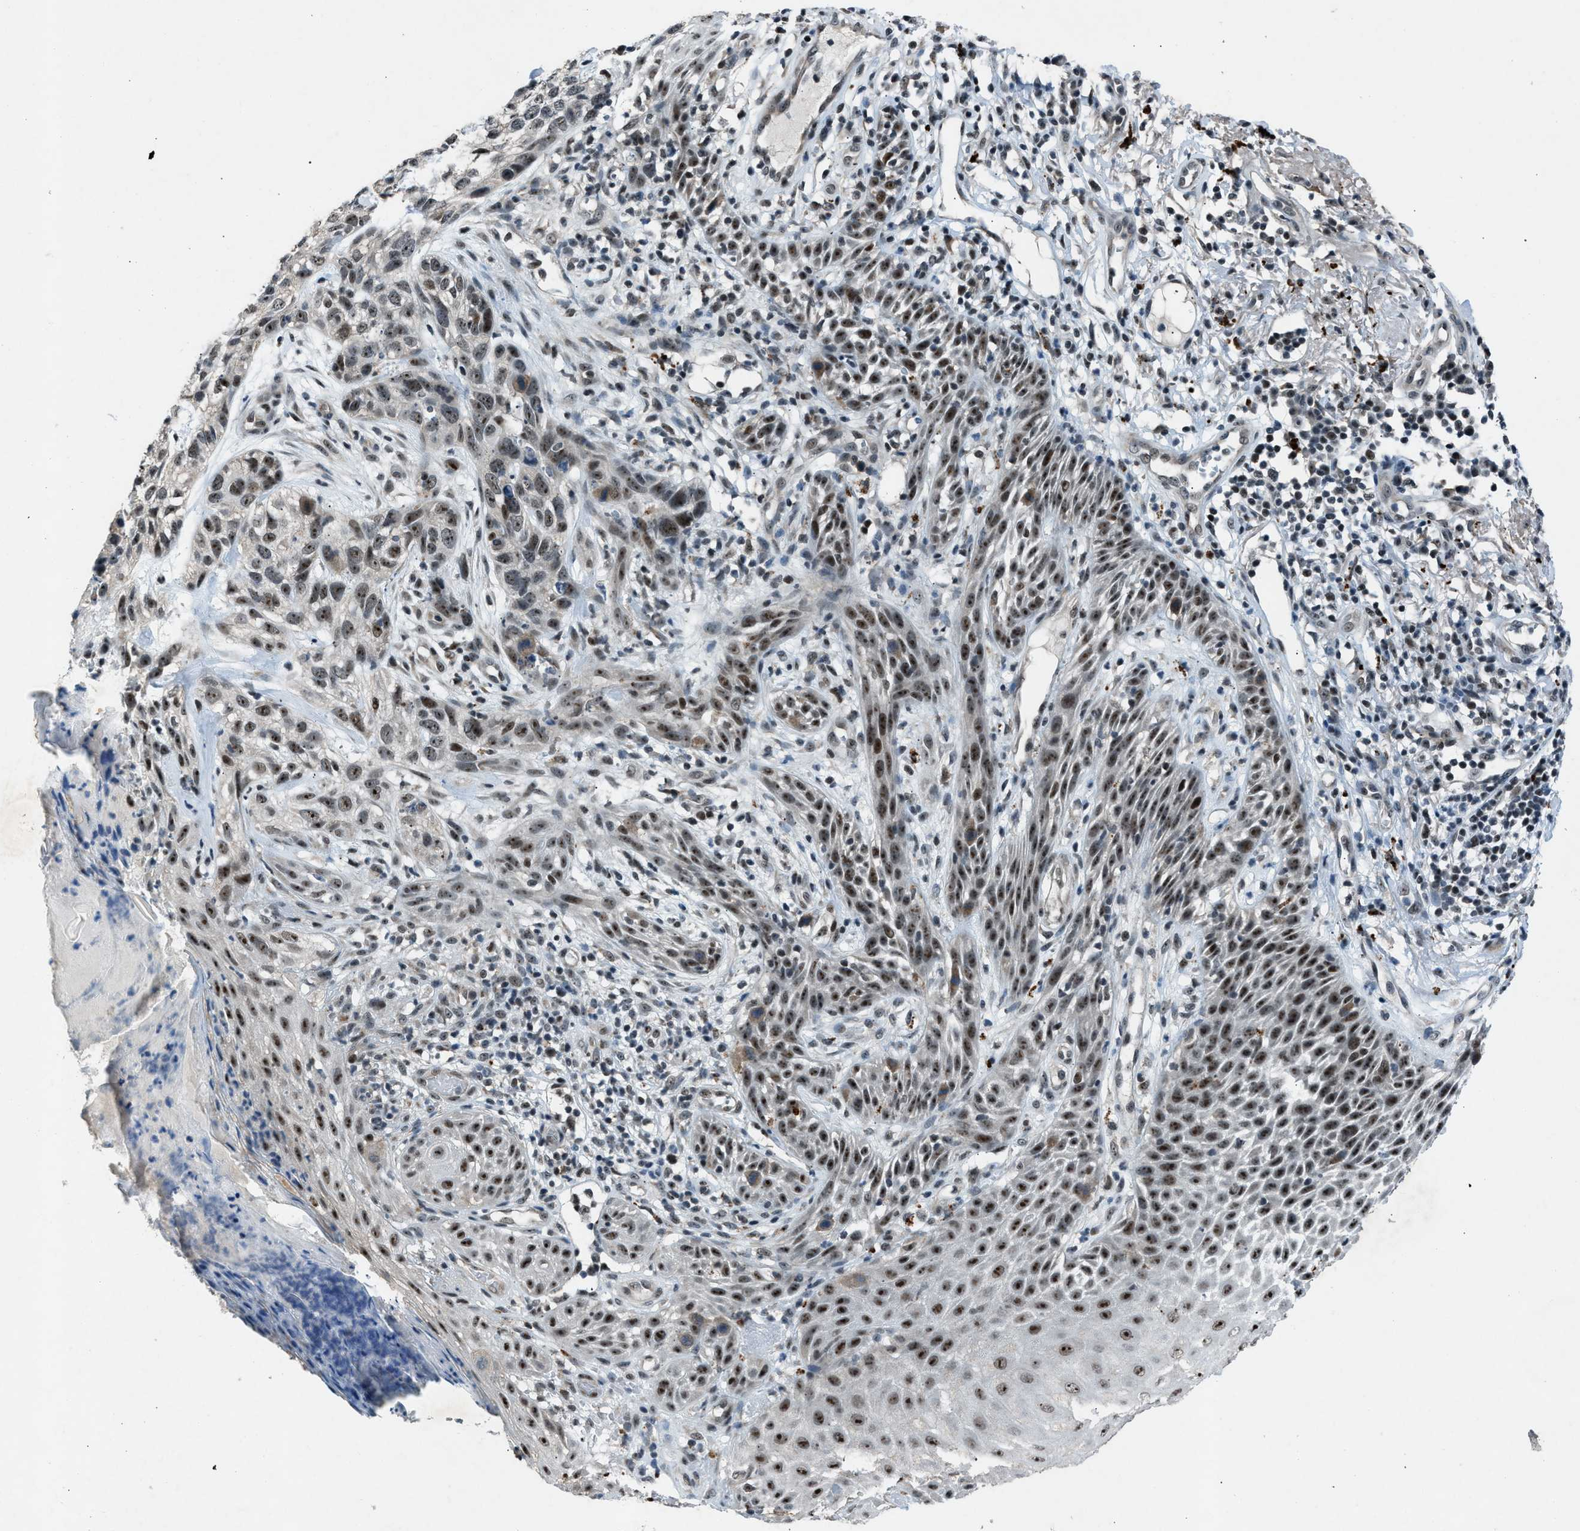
{"staining": {"intensity": "moderate", "quantity": ">75%", "location": "nuclear"}, "tissue": "skin cancer", "cell_type": "Tumor cells", "image_type": "cancer", "snomed": [{"axis": "morphology", "description": "Normal tissue, NOS"}, {"axis": "morphology", "description": "Basal cell carcinoma"}, {"axis": "topography", "description": "Skin"}], "caption": "Basal cell carcinoma (skin) tissue exhibits moderate nuclear staining in approximately >75% of tumor cells, visualized by immunohistochemistry. (DAB IHC with brightfield microscopy, high magnification).", "gene": "ADCY1", "patient": {"sex": "male", "age": 79}}